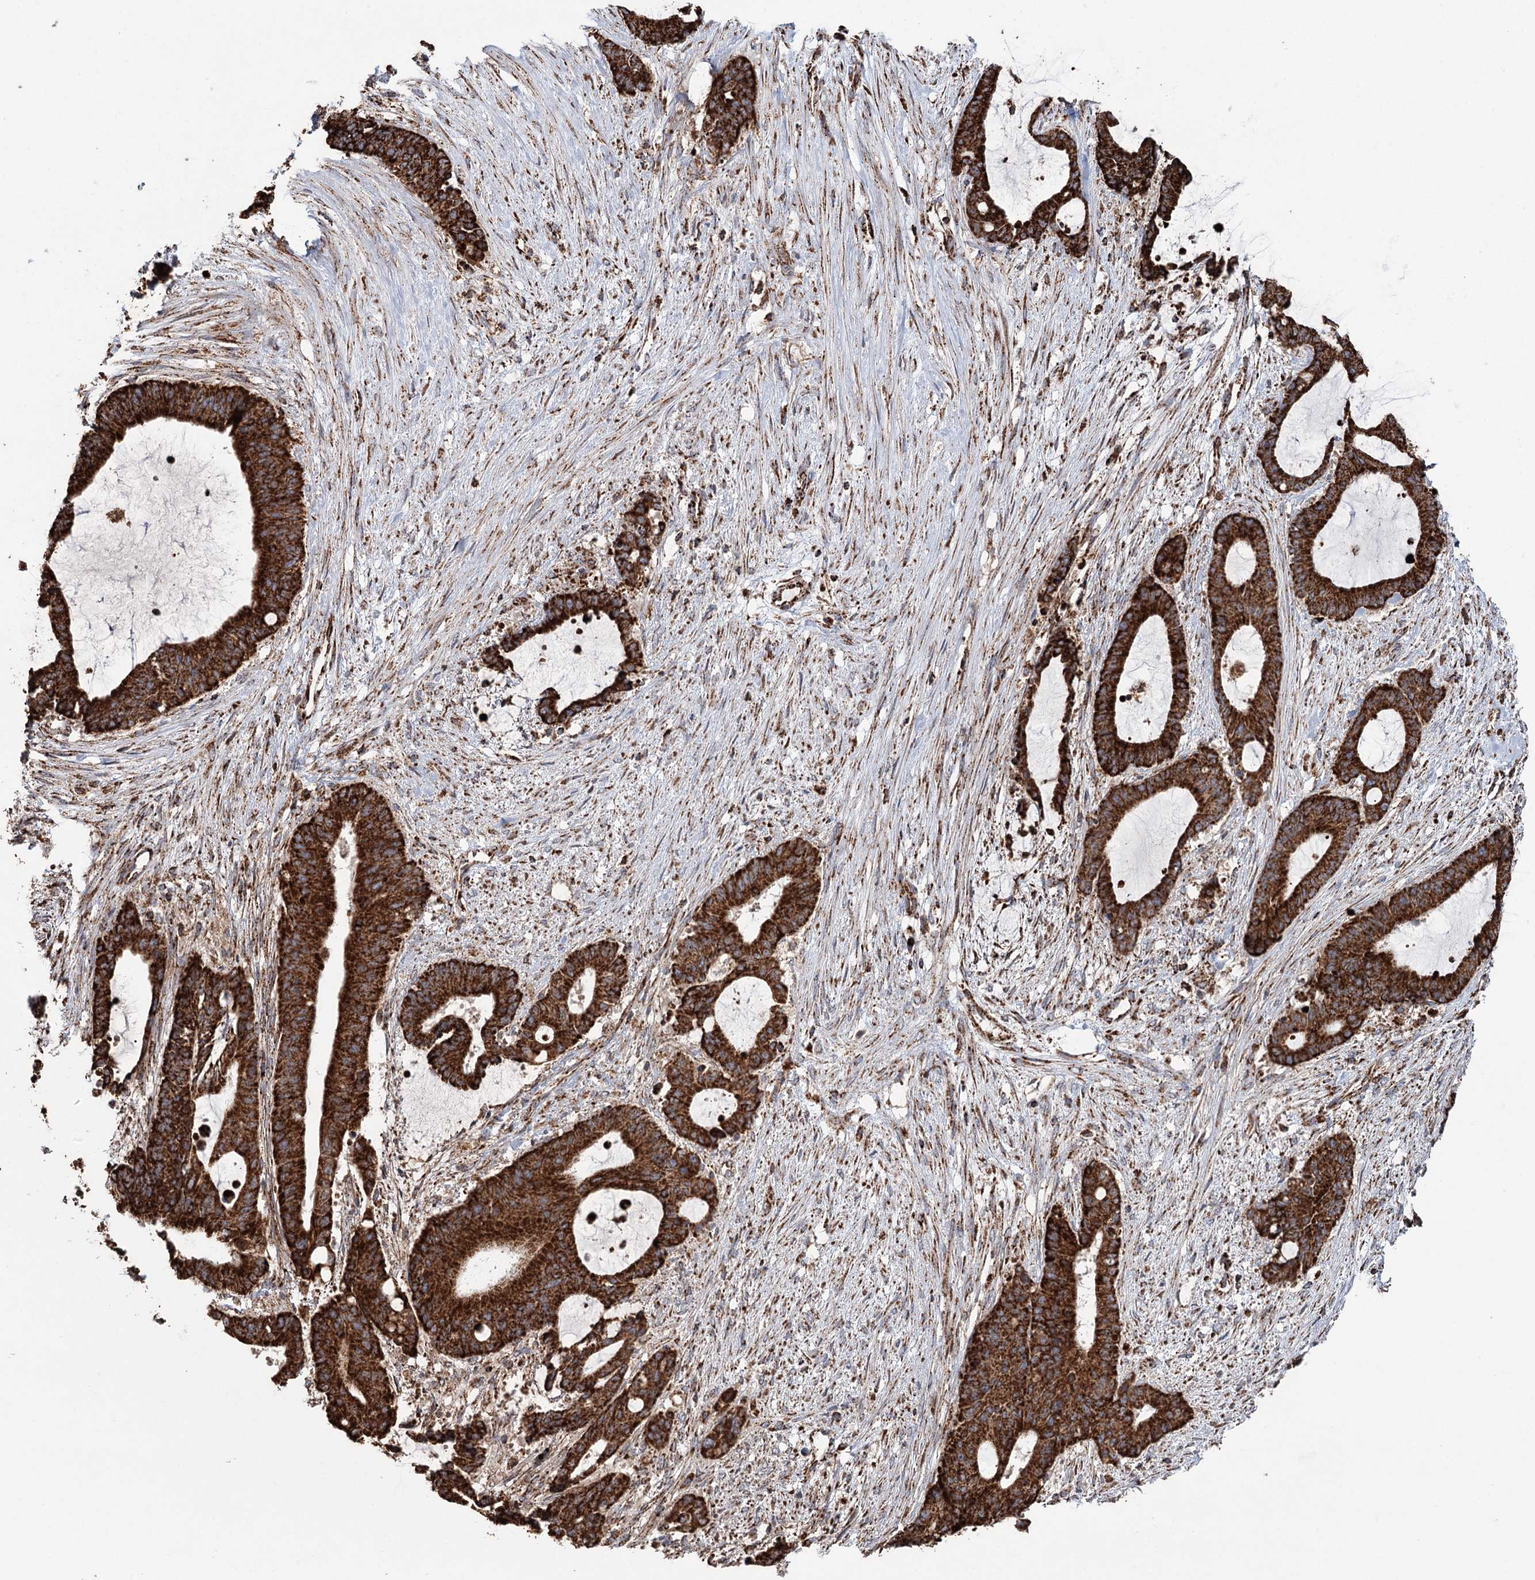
{"staining": {"intensity": "strong", "quantity": ">75%", "location": "cytoplasmic/membranous"}, "tissue": "liver cancer", "cell_type": "Tumor cells", "image_type": "cancer", "snomed": [{"axis": "morphology", "description": "Normal tissue, NOS"}, {"axis": "morphology", "description": "Cholangiocarcinoma"}, {"axis": "topography", "description": "Liver"}, {"axis": "topography", "description": "Peripheral nerve tissue"}], "caption": "Human liver cancer stained with a brown dye exhibits strong cytoplasmic/membranous positive staining in about >75% of tumor cells.", "gene": "APH1A", "patient": {"sex": "female", "age": 73}}